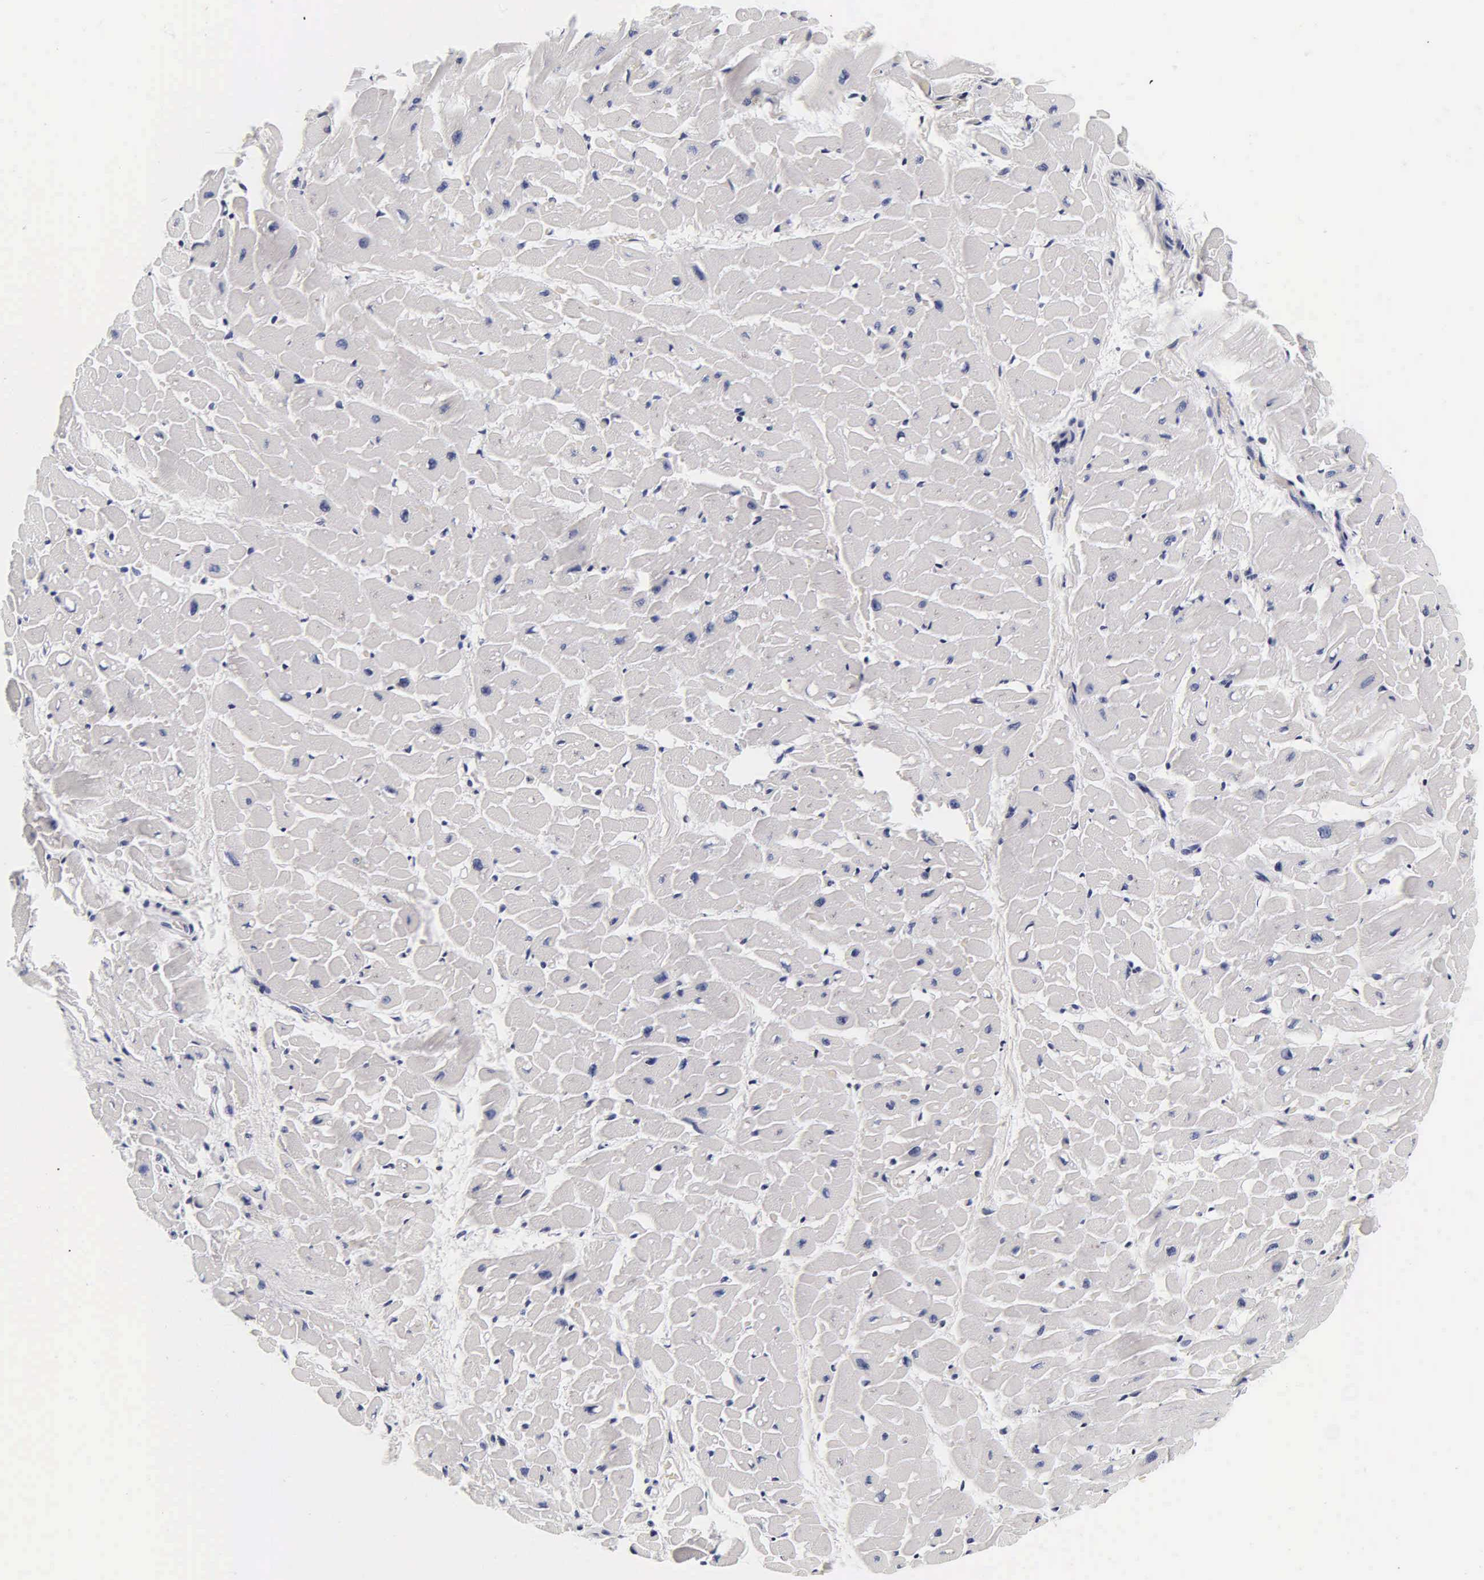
{"staining": {"intensity": "negative", "quantity": "none", "location": "none"}, "tissue": "heart muscle", "cell_type": "Cardiomyocytes", "image_type": "normal", "snomed": [{"axis": "morphology", "description": "Normal tissue, NOS"}, {"axis": "topography", "description": "Heart"}], "caption": "The image shows no staining of cardiomyocytes in unremarkable heart muscle. The staining was performed using DAB to visualize the protein expression in brown, while the nuclei were stained in blue with hematoxylin (Magnification: 20x).", "gene": "ACP3", "patient": {"sex": "male", "age": 45}}